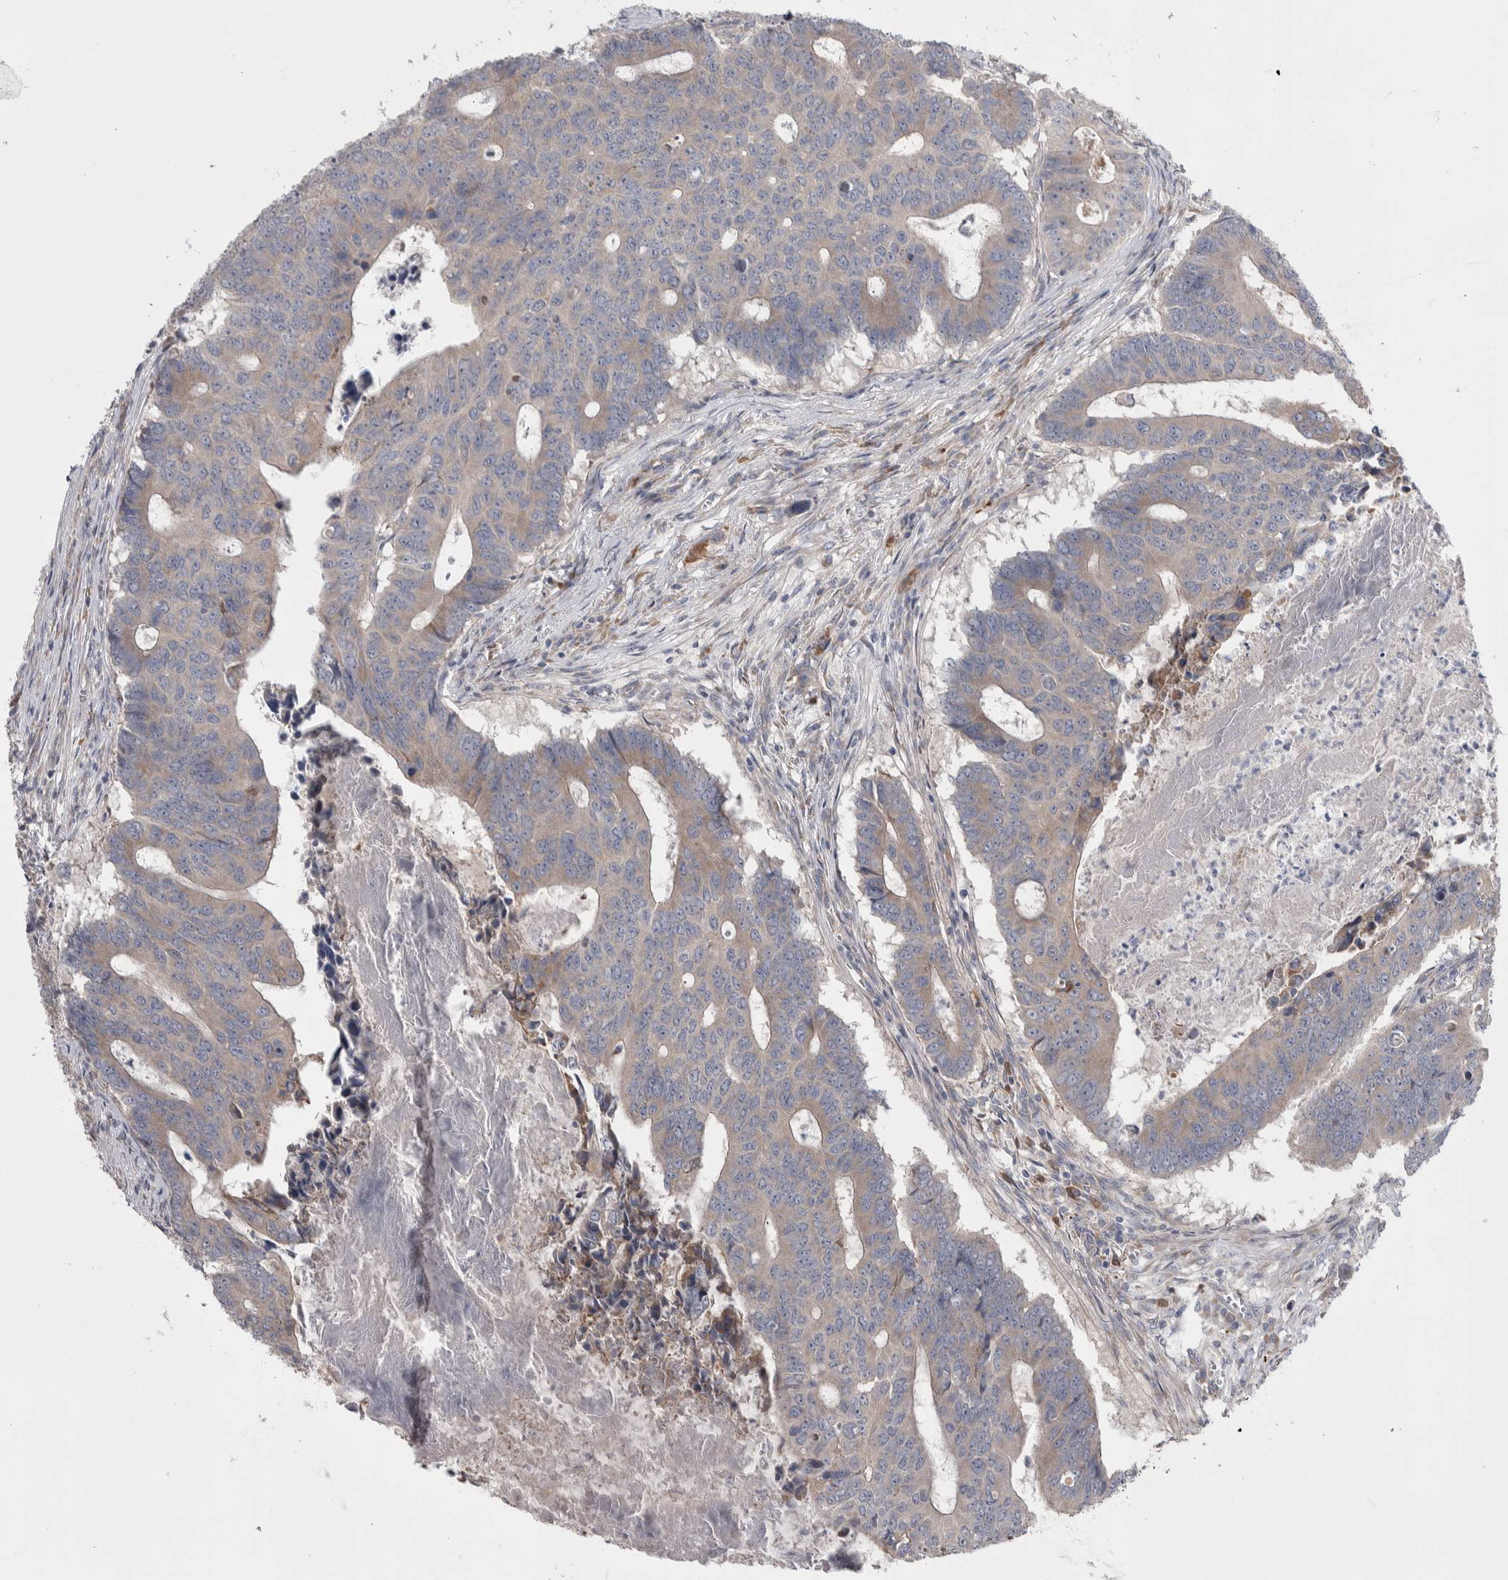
{"staining": {"intensity": "weak", "quantity": ">75%", "location": "cytoplasmic/membranous"}, "tissue": "colorectal cancer", "cell_type": "Tumor cells", "image_type": "cancer", "snomed": [{"axis": "morphology", "description": "Adenocarcinoma, NOS"}, {"axis": "topography", "description": "Colon"}], "caption": "An immunohistochemistry photomicrograph of tumor tissue is shown. Protein staining in brown labels weak cytoplasmic/membranous positivity in colorectal adenocarcinoma within tumor cells. The staining was performed using DAB (3,3'-diaminobenzidine), with brown indicating positive protein expression. Nuclei are stained blue with hematoxylin.", "gene": "IBTK", "patient": {"sex": "male", "age": 87}}